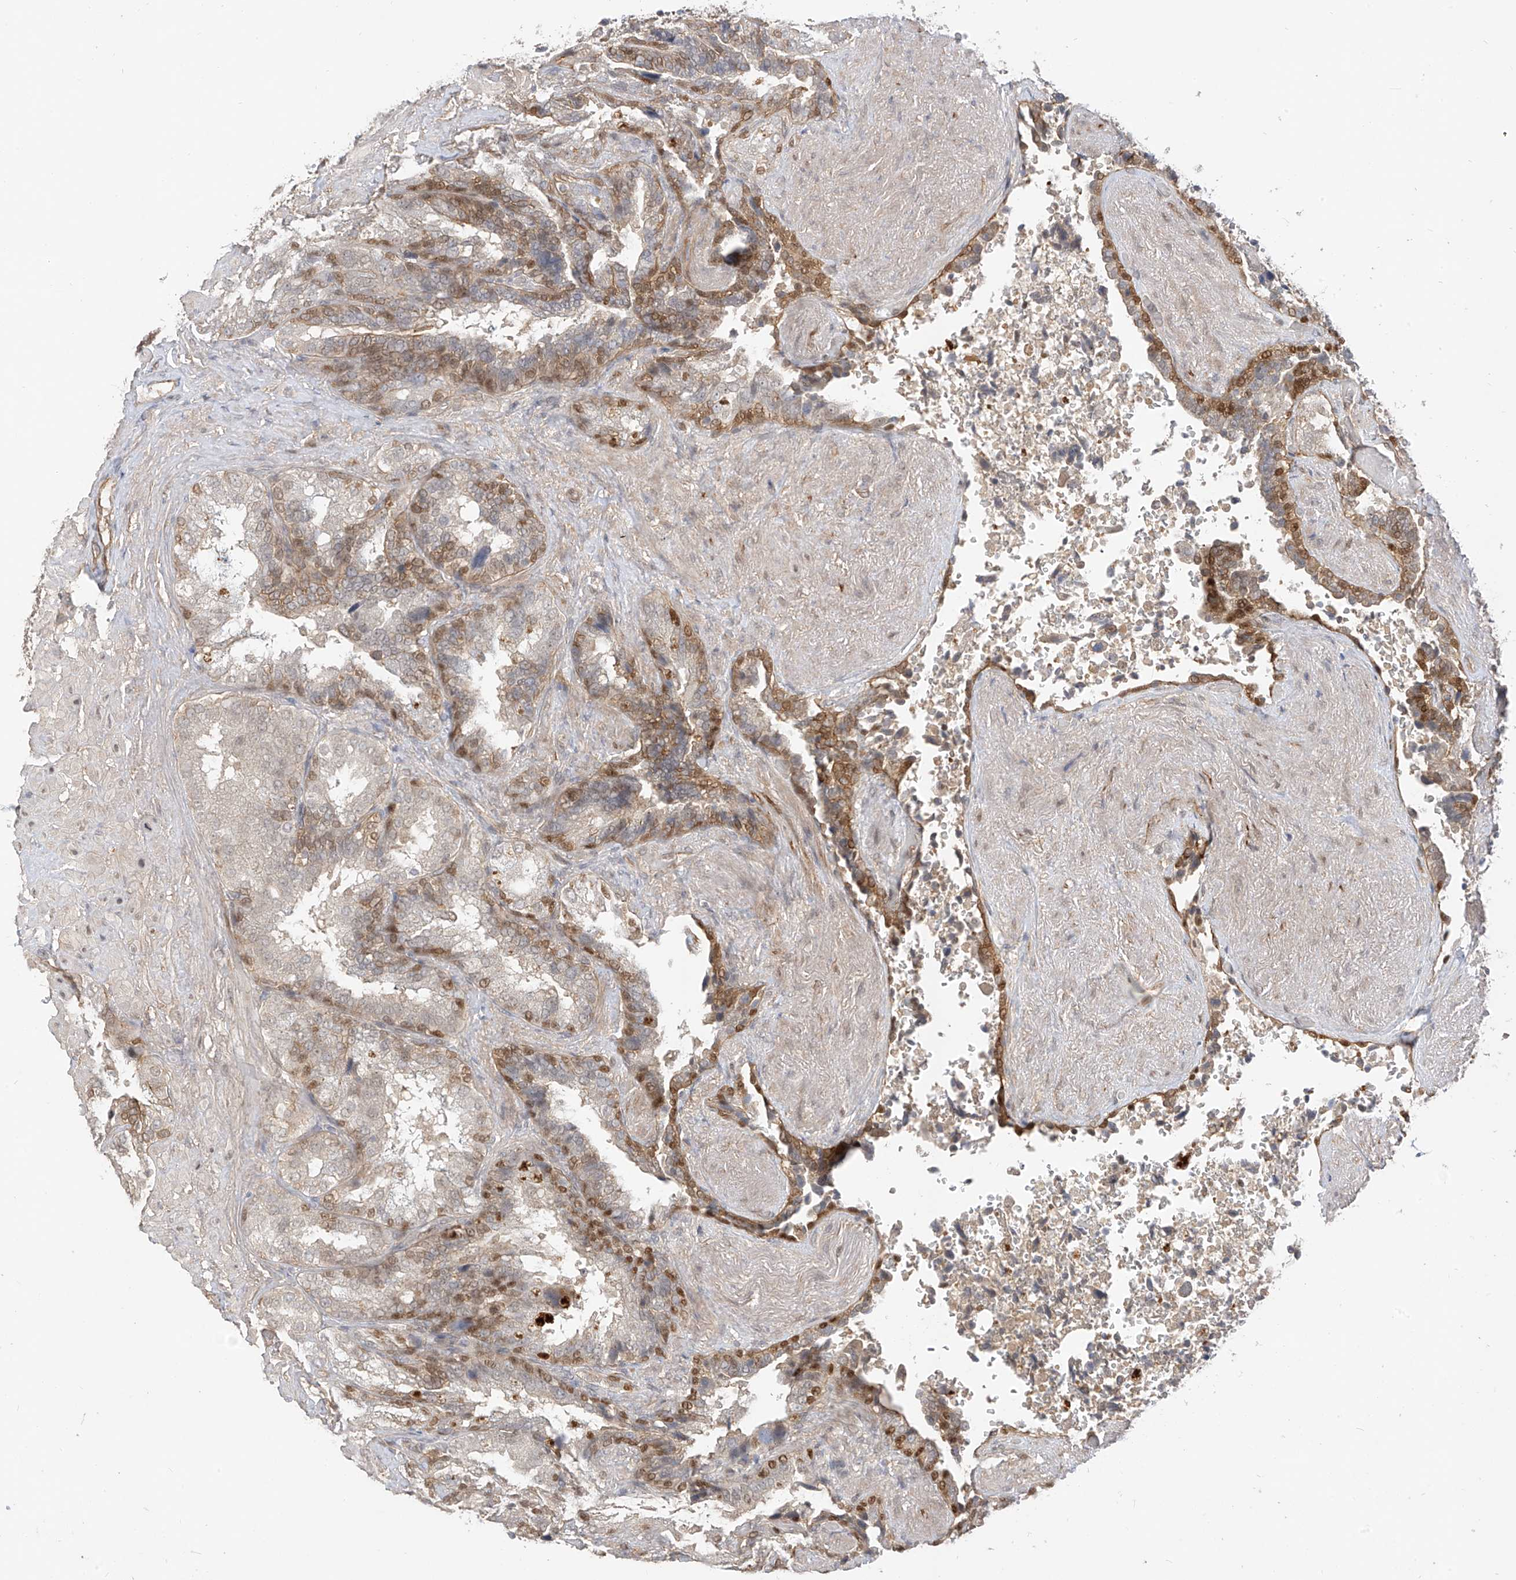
{"staining": {"intensity": "moderate", "quantity": "25%-75%", "location": "cytoplasmic/membranous,nuclear"}, "tissue": "seminal vesicle", "cell_type": "Glandular cells", "image_type": "normal", "snomed": [{"axis": "morphology", "description": "Normal tissue, NOS"}, {"axis": "topography", "description": "Seminal veicle"}, {"axis": "topography", "description": "Peripheral nerve tissue"}], "caption": "Normal seminal vesicle demonstrates moderate cytoplasmic/membranous,nuclear positivity in about 25%-75% of glandular cells, visualized by immunohistochemistry. Nuclei are stained in blue.", "gene": "MRTFA", "patient": {"sex": "male", "age": 63}}